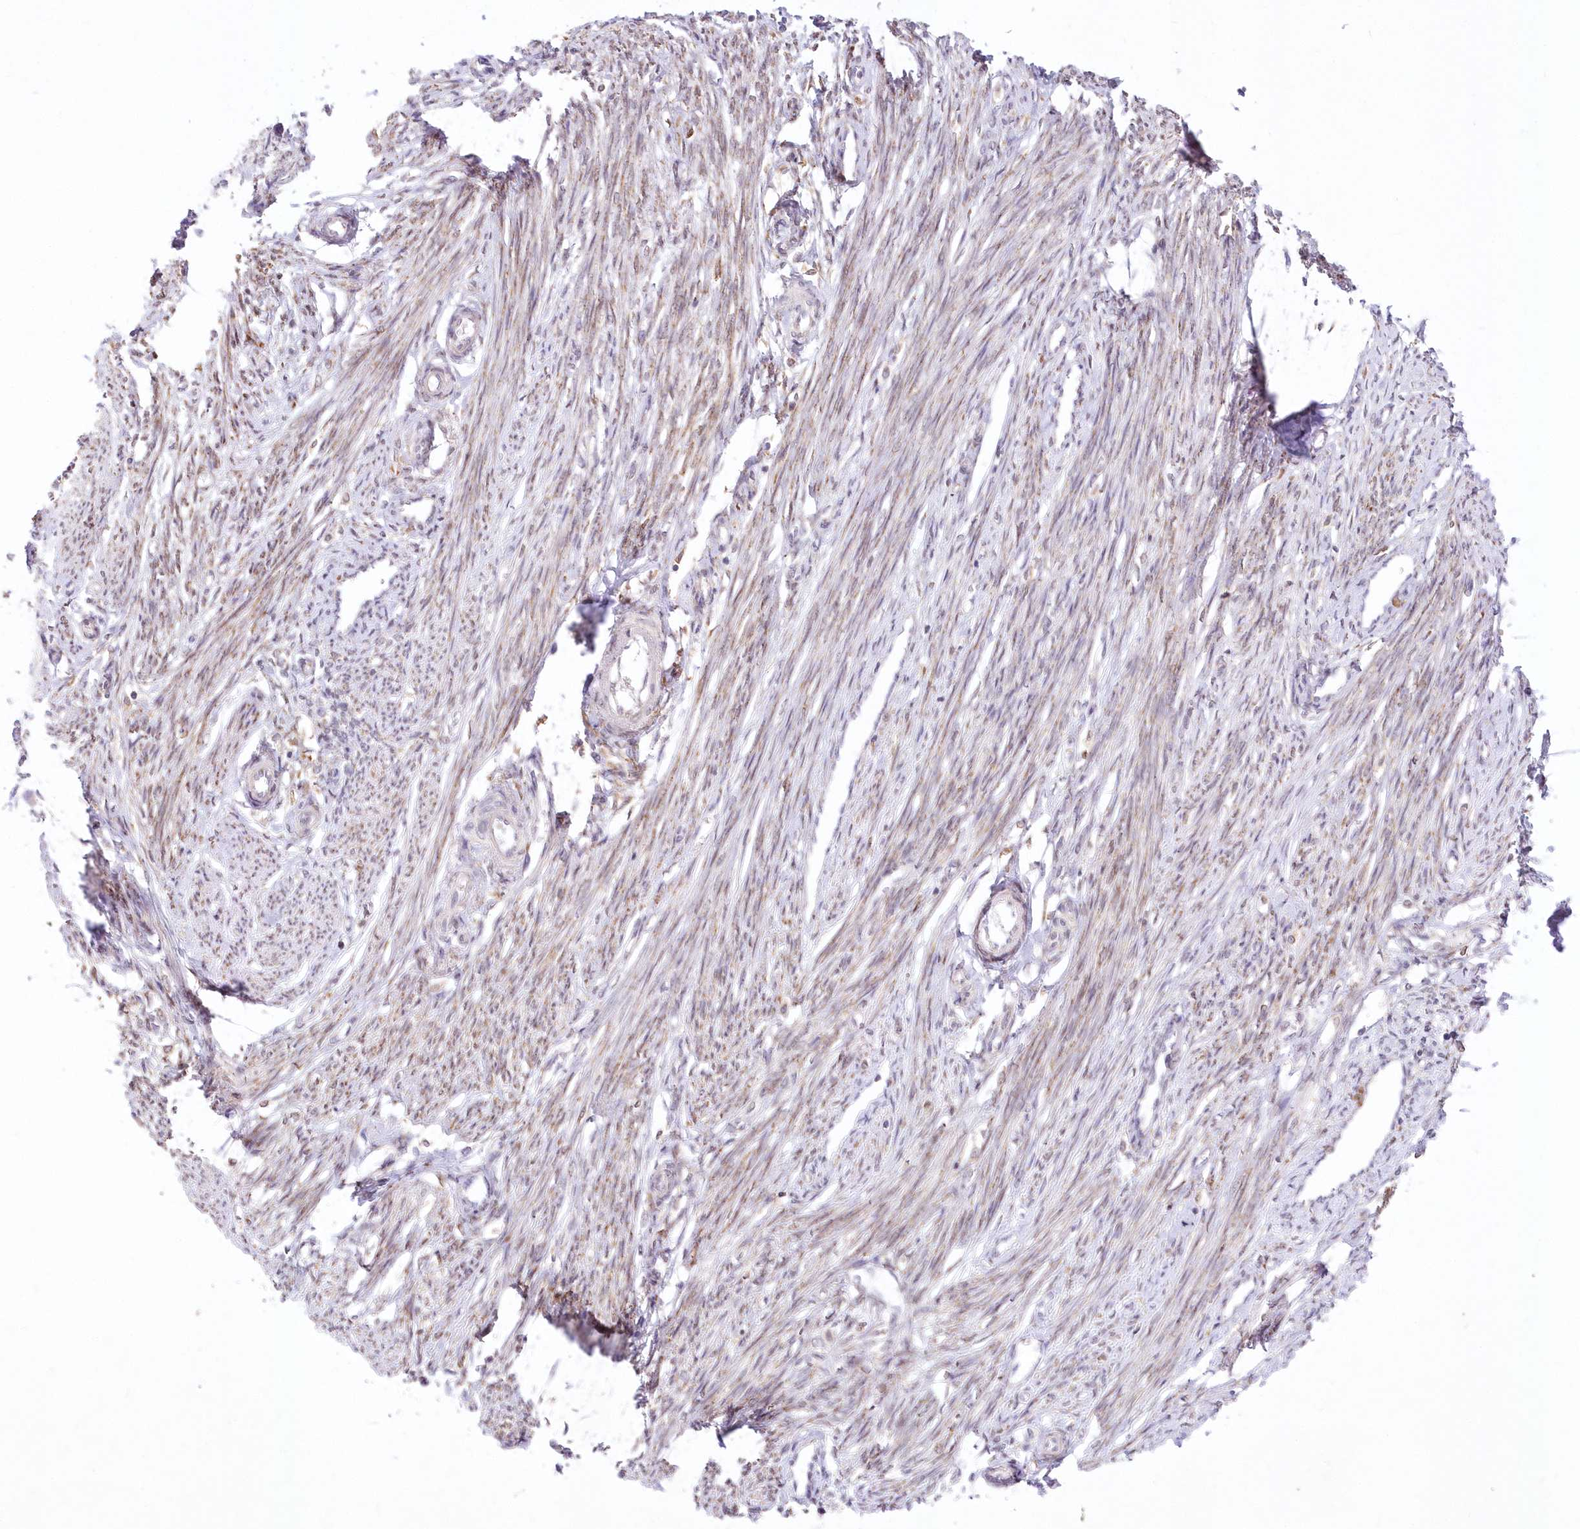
{"staining": {"intensity": "moderate", "quantity": "<25%", "location": "cytoplasmic/membranous"}, "tissue": "endometrium", "cell_type": "Cells in endometrial stroma", "image_type": "normal", "snomed": [{"axis": "morphology", "description": "Normal tissue, NOS"}, {"axis": "topography", "description": "Endometrium"}], "caption": "Cells in endometrial stroma show moderate cytoplasmic/membranous staining in approximately <25% of cells in unremarkable endometrium.", "gene": "LDB1", "patient": {"sex": "female", "age": 56}}